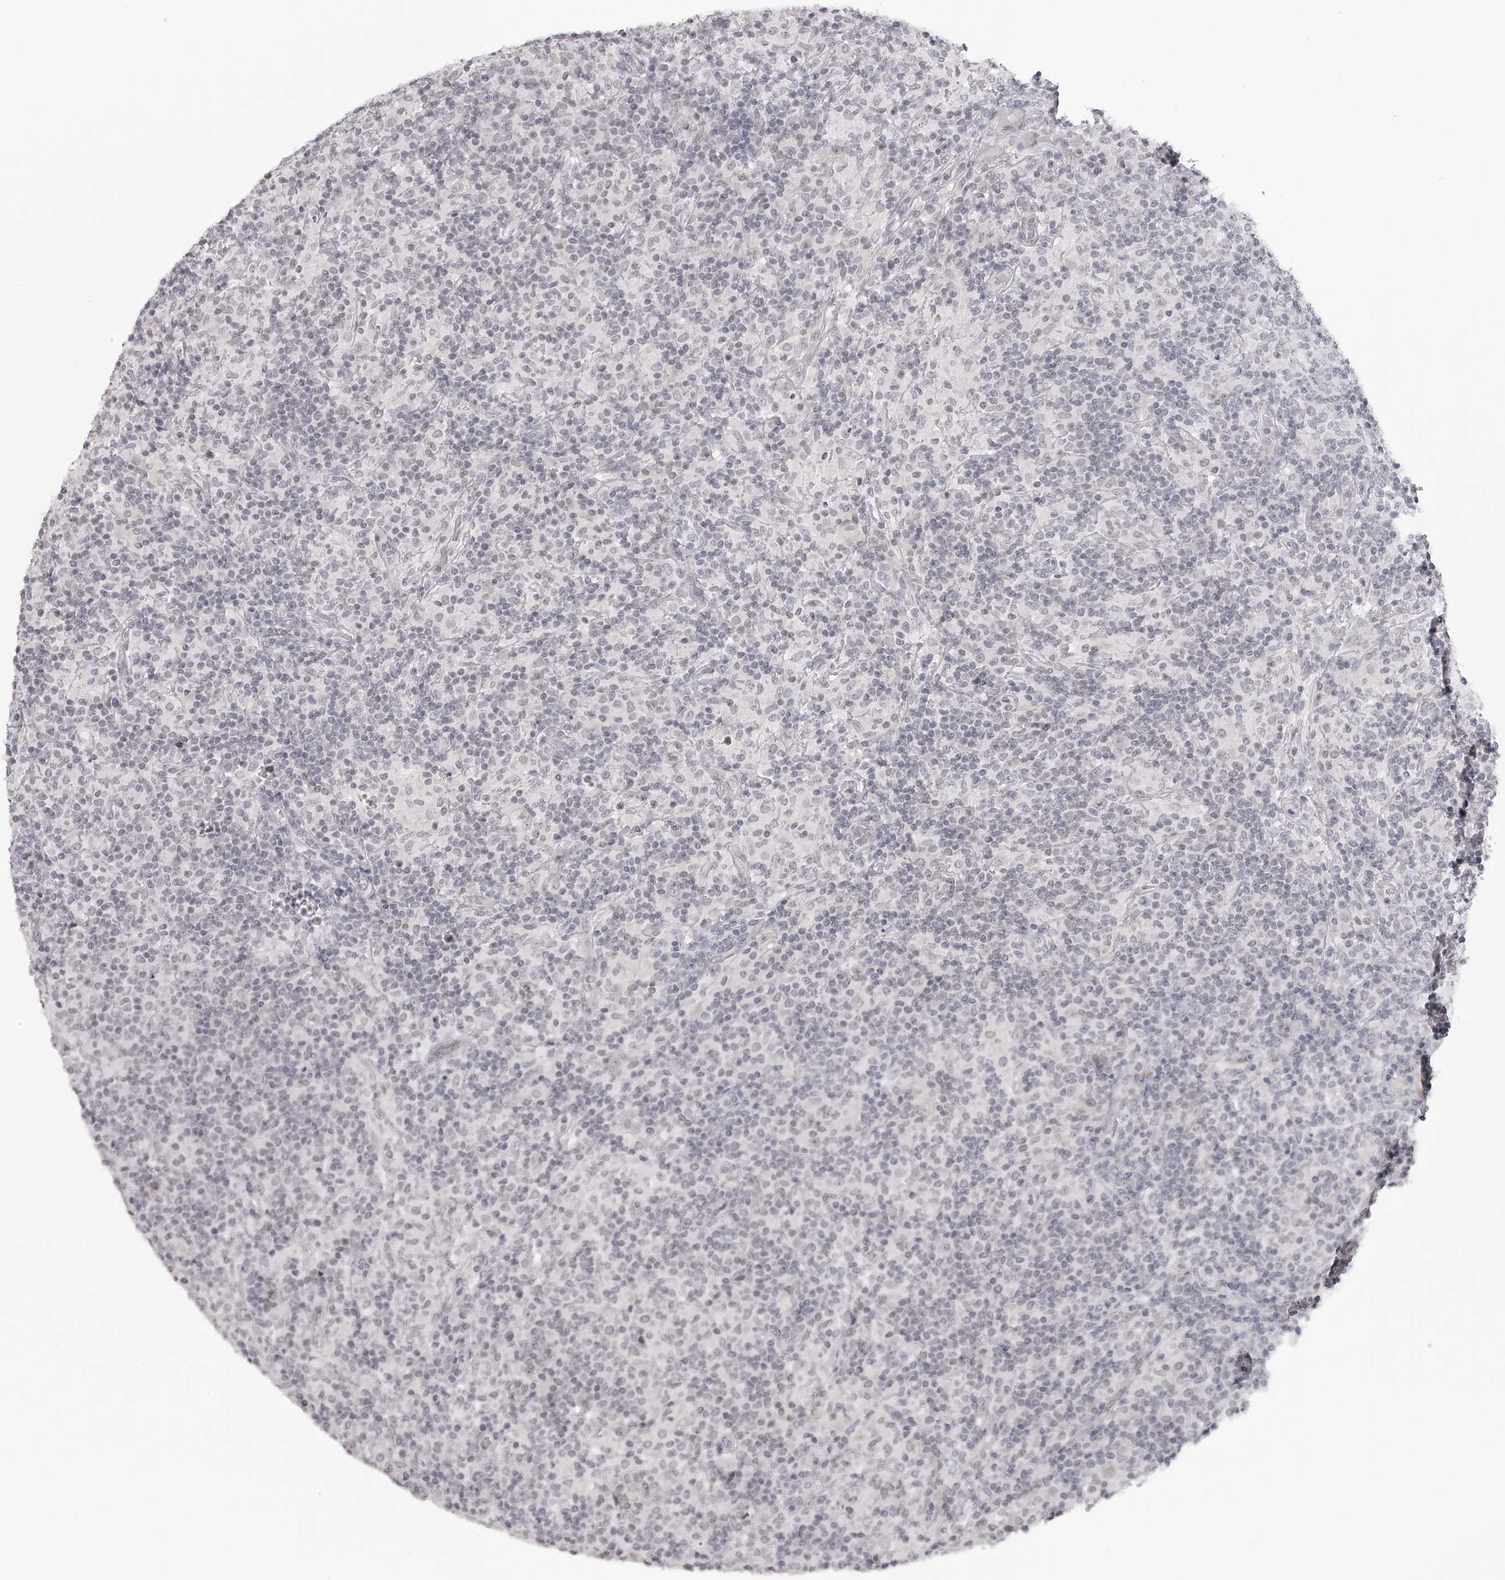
{"staining": {"intensity": "negative", "quantity": "none", "location": "none"}, "tissue": "lymphoma", "cell_type": "Tumor cells", "image_type": "cancer", "snomed": [{"axis": "morphology", "description": "Hodgkin's disease, NOS"}, {"axis": "topography", "description": "Lymph node"}], "caption": "There is no significant staining in tumor cells of Hodgkin's disease. (DAB (3,3'-diaminobenzidine) IHC with hematoxylin counter stain).", "gene": "RNF220", "patient": {"sex": "male", "age": 70}}